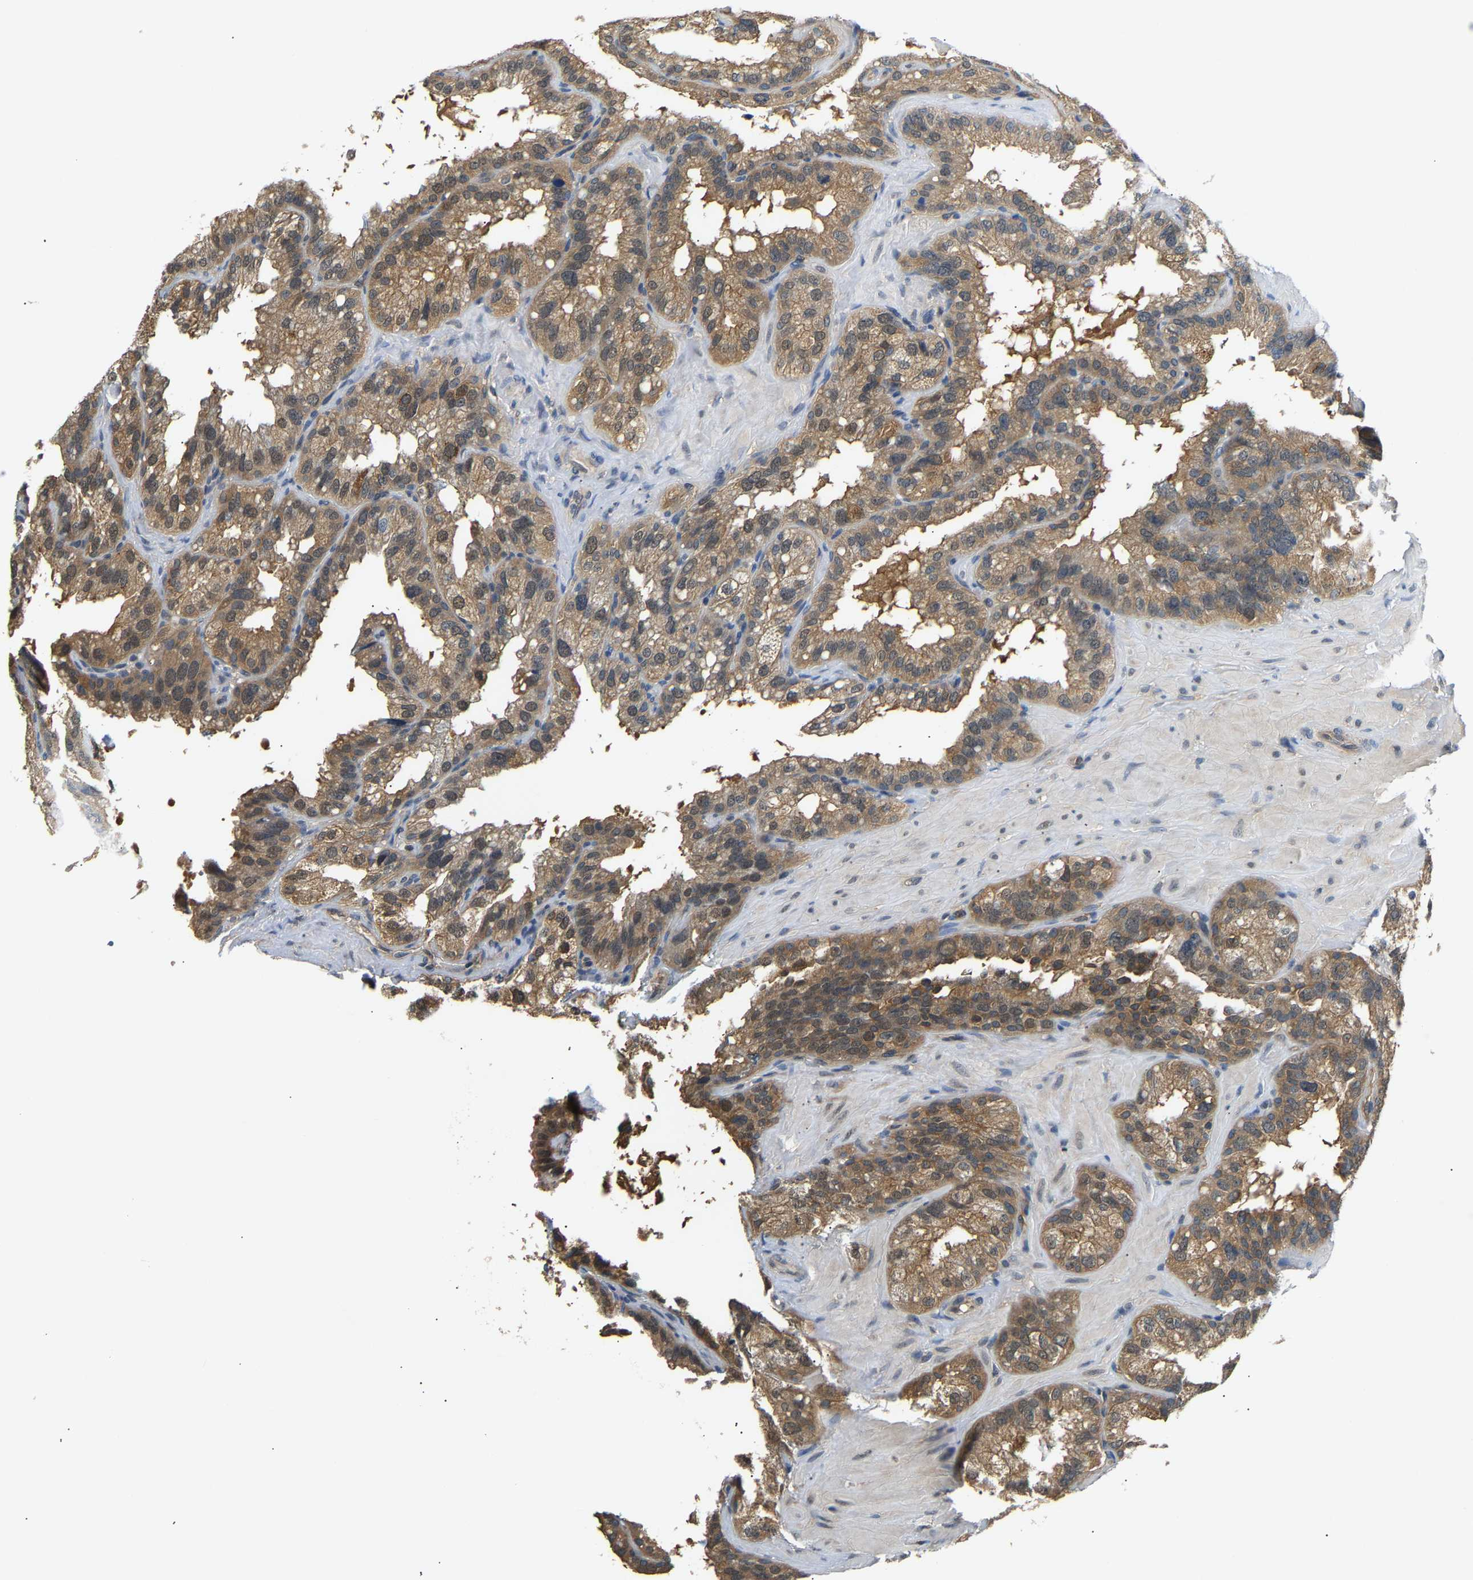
{"staining": {"intensity": "moderate", "quantity": ">75%", "location": "cytoplasmic/membranous"}, "tissue": "seminal vesicle", "cell_type": "Glandular cells", "image_type": "normal", "snomed": [{"axis": "morphology", "description": "Normal tissue, NOS"}, {"axis": "topography", "description": "Seminal veicle"}], "caption": "This photomicrograph displays unremarkable seminal vesicle stained with IHC to label a protein in brown. The cytoplasmic/membranous of glandular cells show moderate positivity for the protein. Nuclei are counter-stained blue.", "gene": "ARHGEF12", "patient": {"sex": "male", "age": 68}}